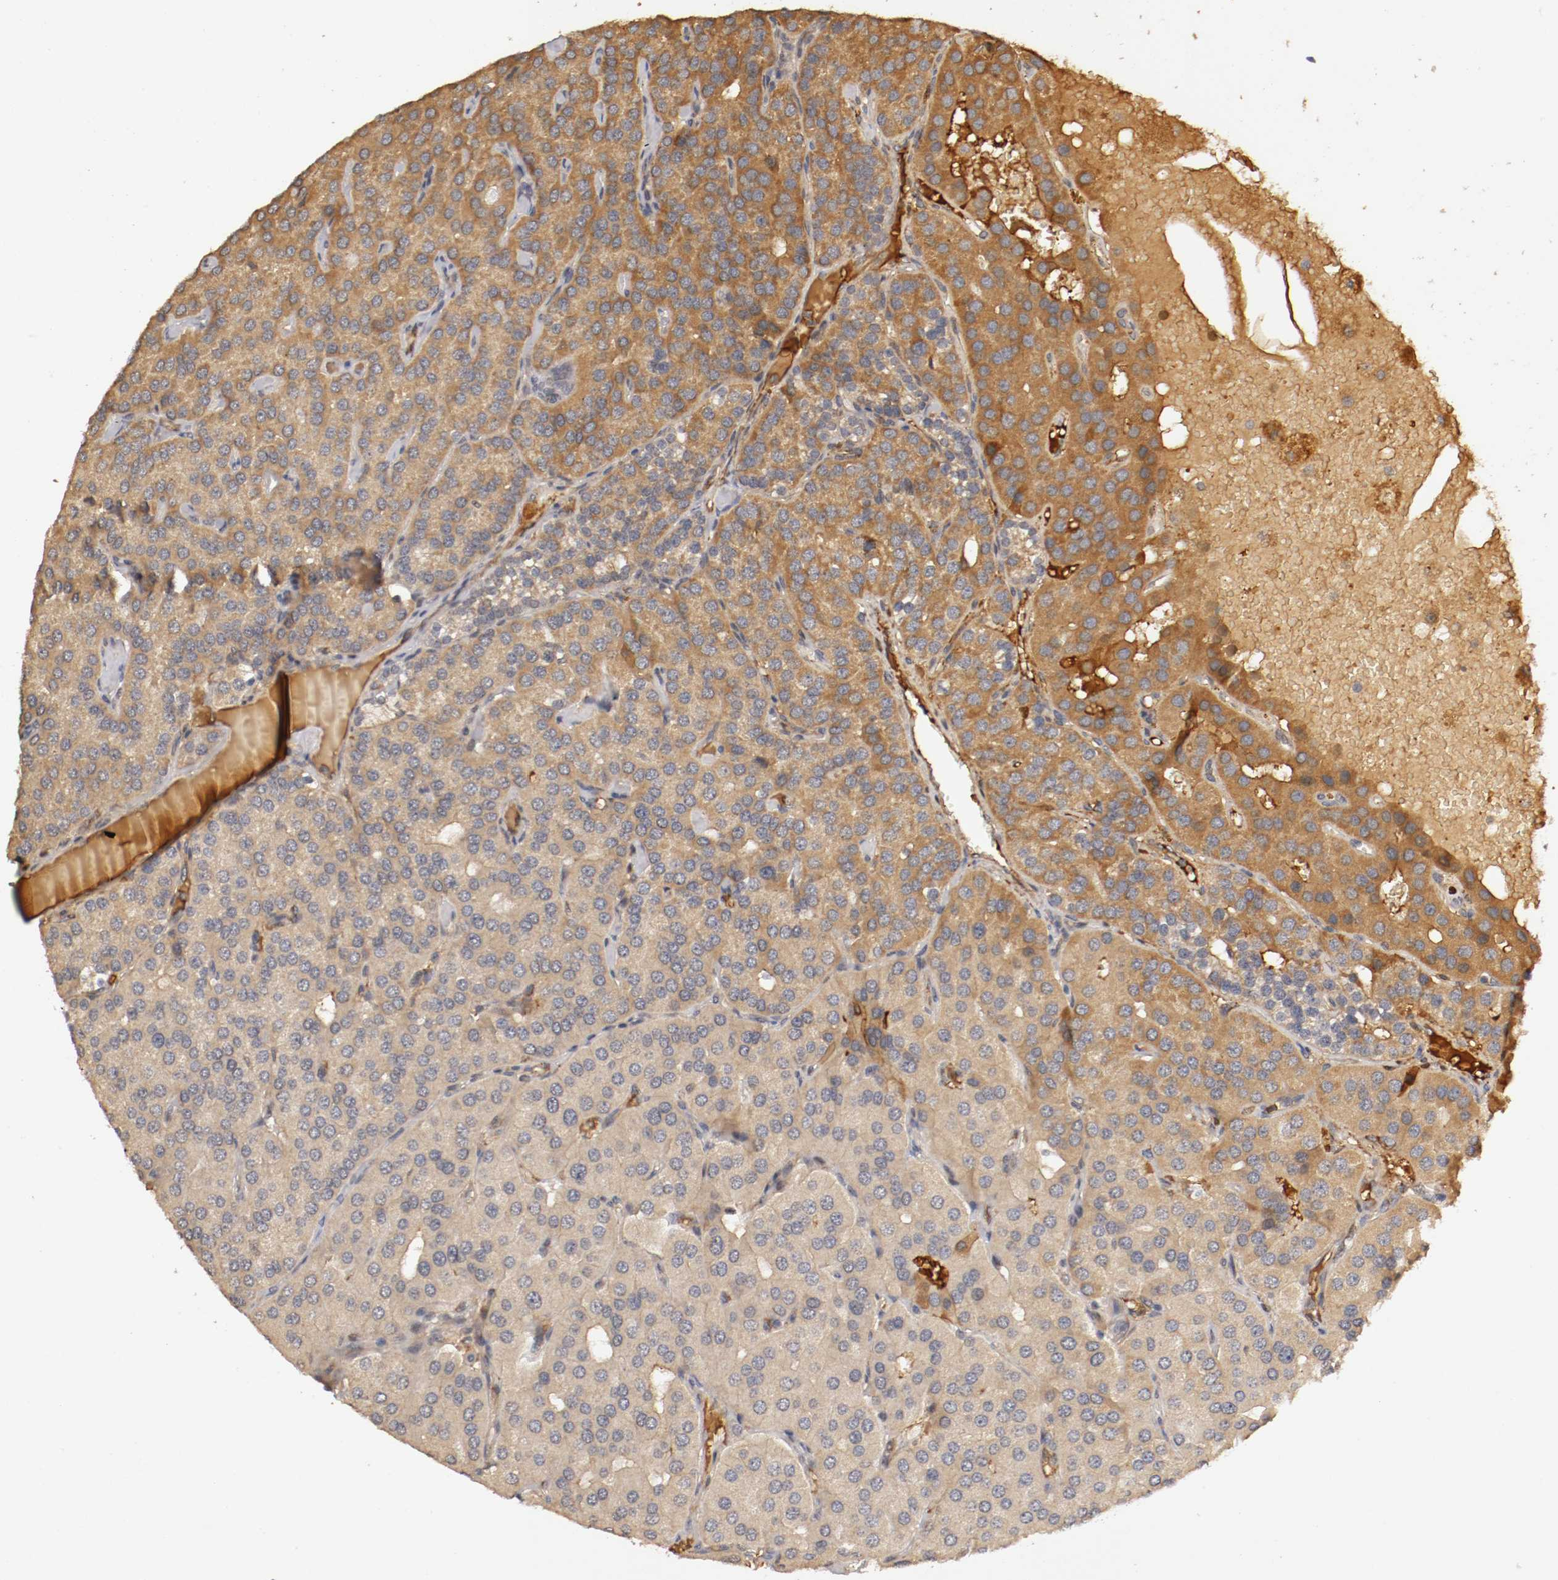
{"staining": {"intensity": "moderate", "quantity": ">75%", "location": "cytoplasmic/membranous"}, "tissue": "parathyroid gland", "cell_type": "Glandular cells", "image_type": "normal", "snomed": [{"axis": "morphology", "description": "Normal tissue, NOS"}, {"axis": "morphology", "description": "Adenoma, NOS"}, {"axis": "topography", "description": "Parathyroid gland"}], "caption": "Brown immunohistochemical staining in normal parathyroid gland displays moderate cytoplasmic/membranous expression in approximately >75% of glandular cells. Using DAB (3,3'-diaminobenzidine) (brown) and hematoxylin (blue) stains, captured at high magnification using brightfield microscopy.", "gene": "TNFRSF1B", "patient": {"sex": "female", "age": 86}}